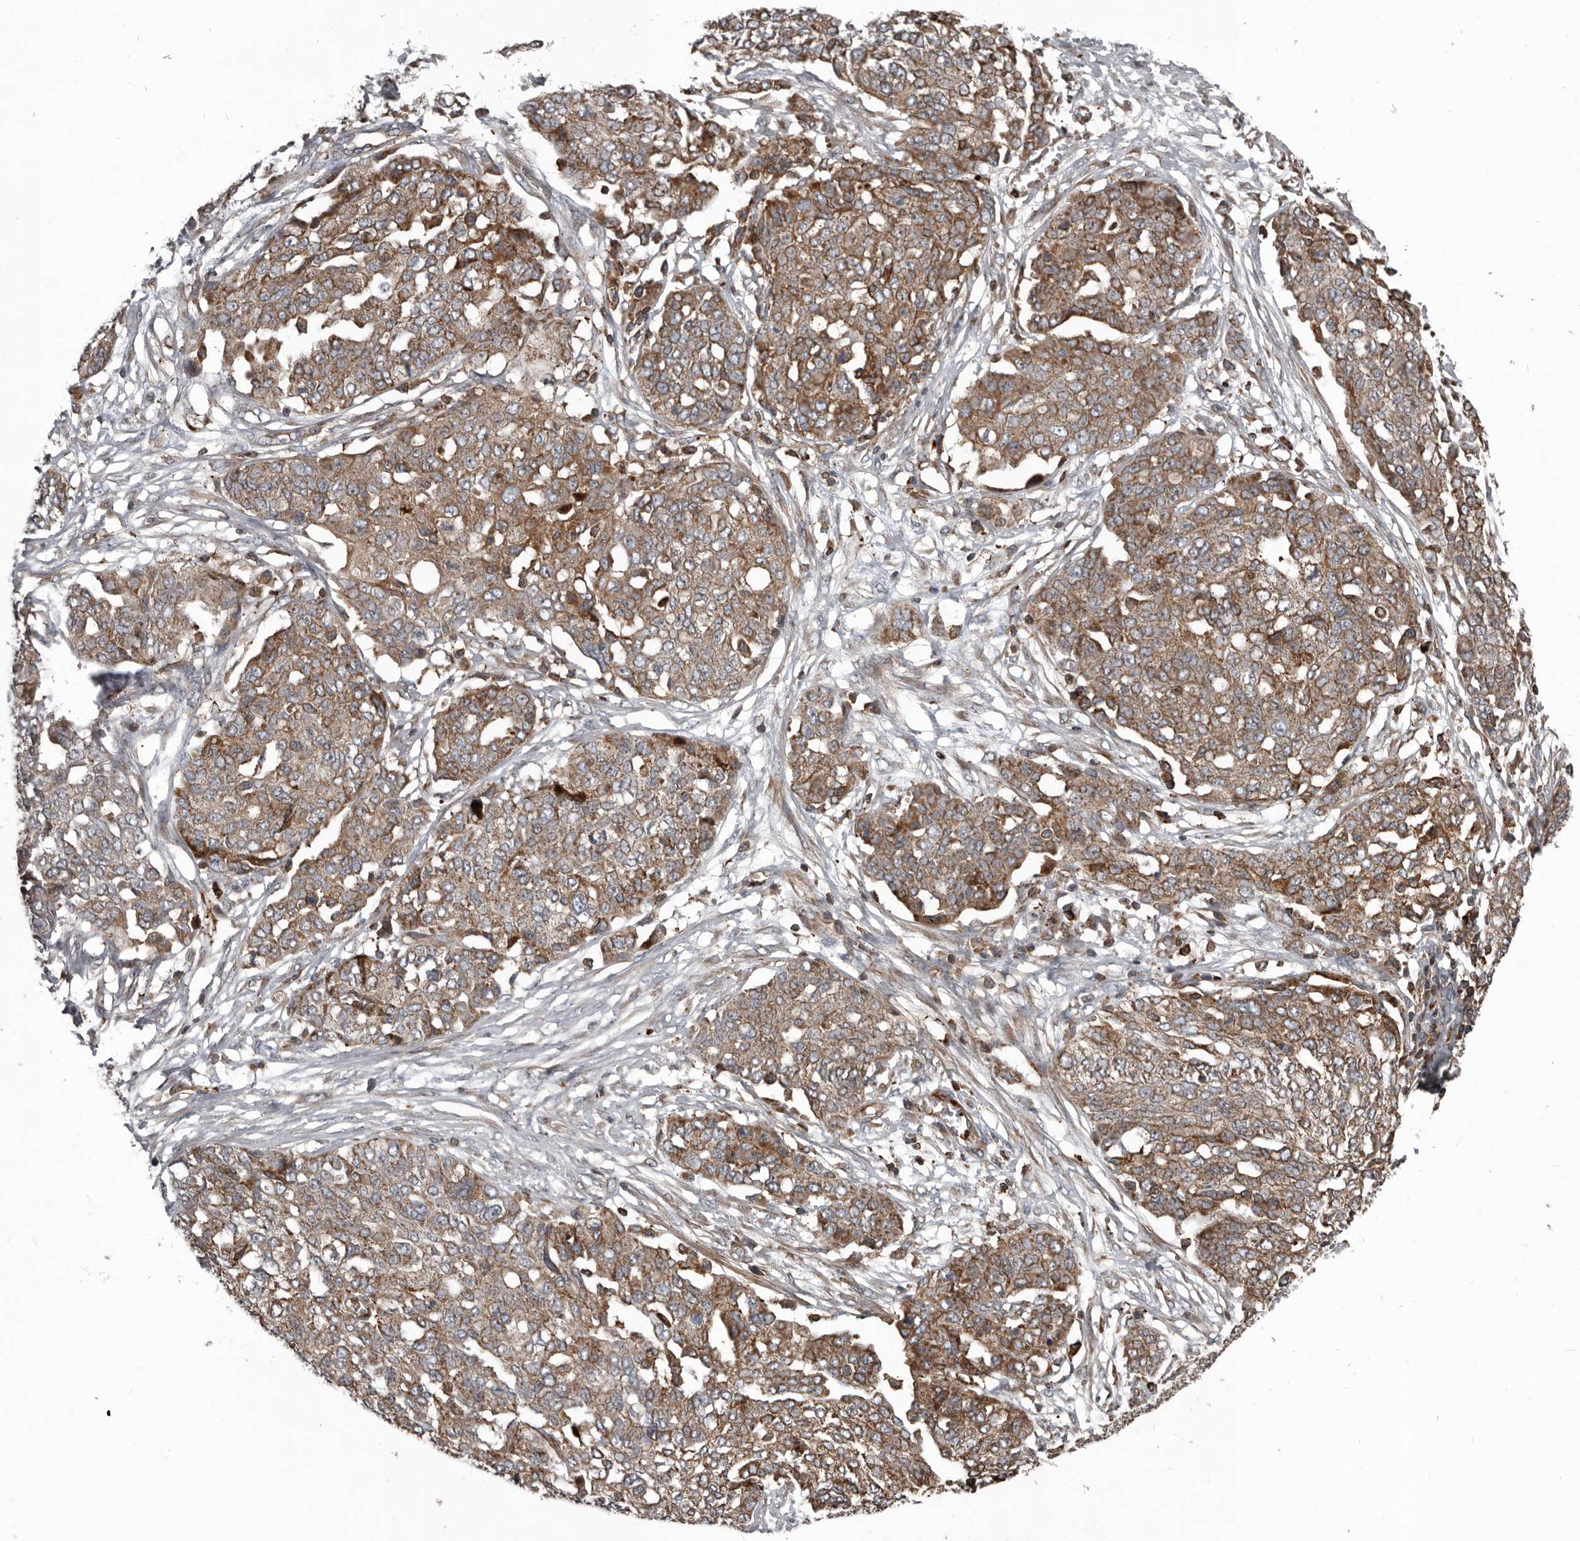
{"staining": {"intensity": "moderate", "quantity": ">75%", "location": "cytoplasmic/membranous"}, "tissue": "ovarian cancer", "cell_type": "Tumor cells", "image_type": "cancer", "snomed": [{"axis": "morphology", "description": "Cystadenocarcinoma, serous, NOS"}, {"axis": "topography", "description": "Soft tissue"}, {"axis": "topography", "description": "Ovary"}], "caption": "An IHC image of neoplastic tissue is shown. Protein staining in brown shows moderate cytoplasmic/membranous positivity in ovarian serous cystadenocarcinoma within tumor cells. The protein of interest is stained brown, and the nuclei are stained in blue (DAB (3,3'-diaminobenzidine) IHC with brightfield microscopy, high magnification).", "gene": "FBXO31", "patient": {"sex": "female", "age": 57}}